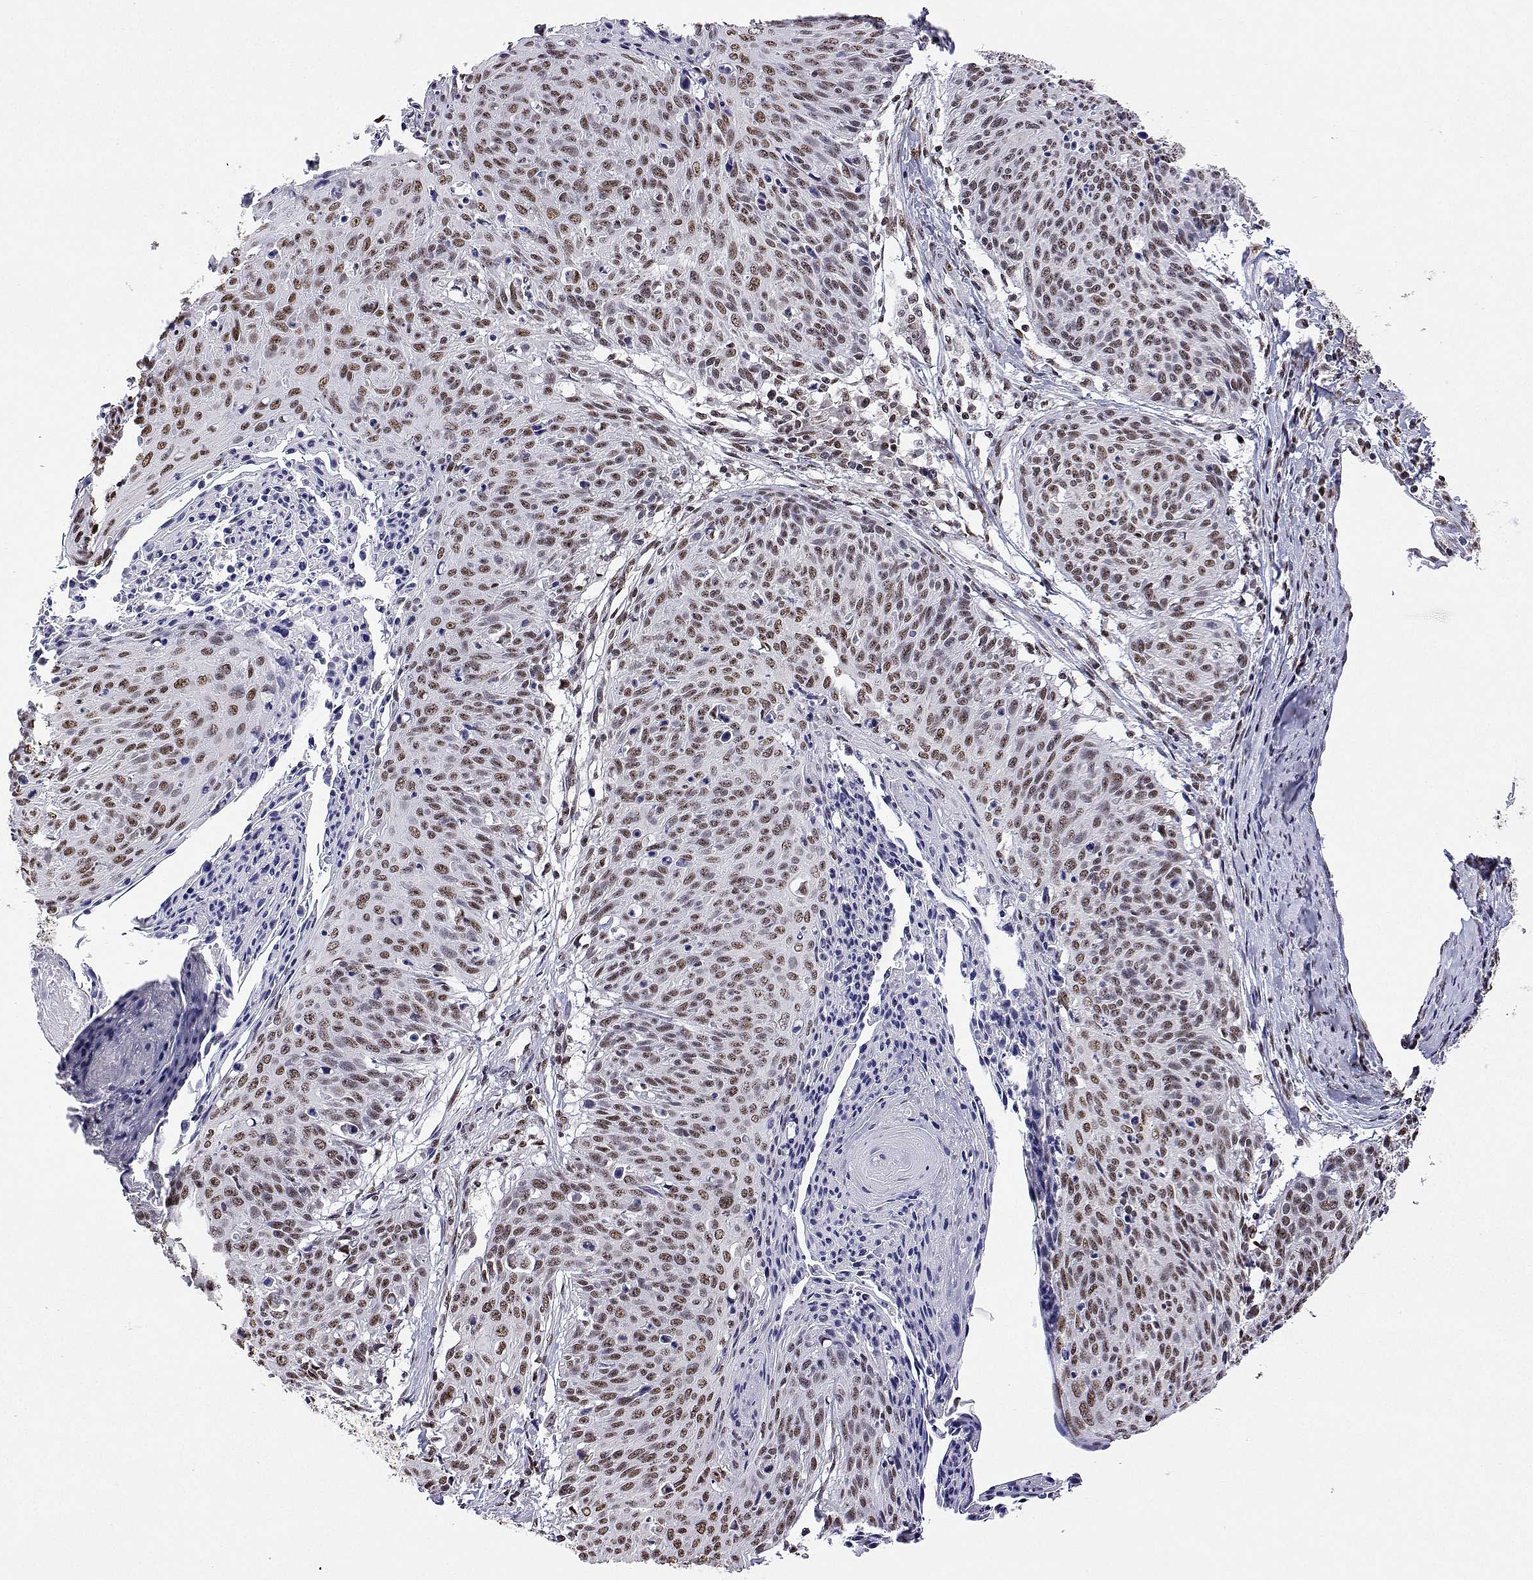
{"staining": {"intensity": "moderate", "quantity": ">75%", "location": "nuclear"}, "tissue": "cervical cancer", "cell_type": "Tumor cells", "image_type": "cancer", "snomed": [{"axis": "morphology", "description": "Squamous cell carcinoma, NOS"}, {"axis": "topography", "description": "Cervix"}], "caption": "Immunohistochemistry image of neoplastic tissue: human cervical squamous cell carcinoma stained using immunohistochemistry displays medium levels of moderate protein expression localized specifically in the nuclear of tumor cells, appearing as a nuclear brown color.", "gene": "ADAR", "patient": {"sex": "female", "age": 45}}